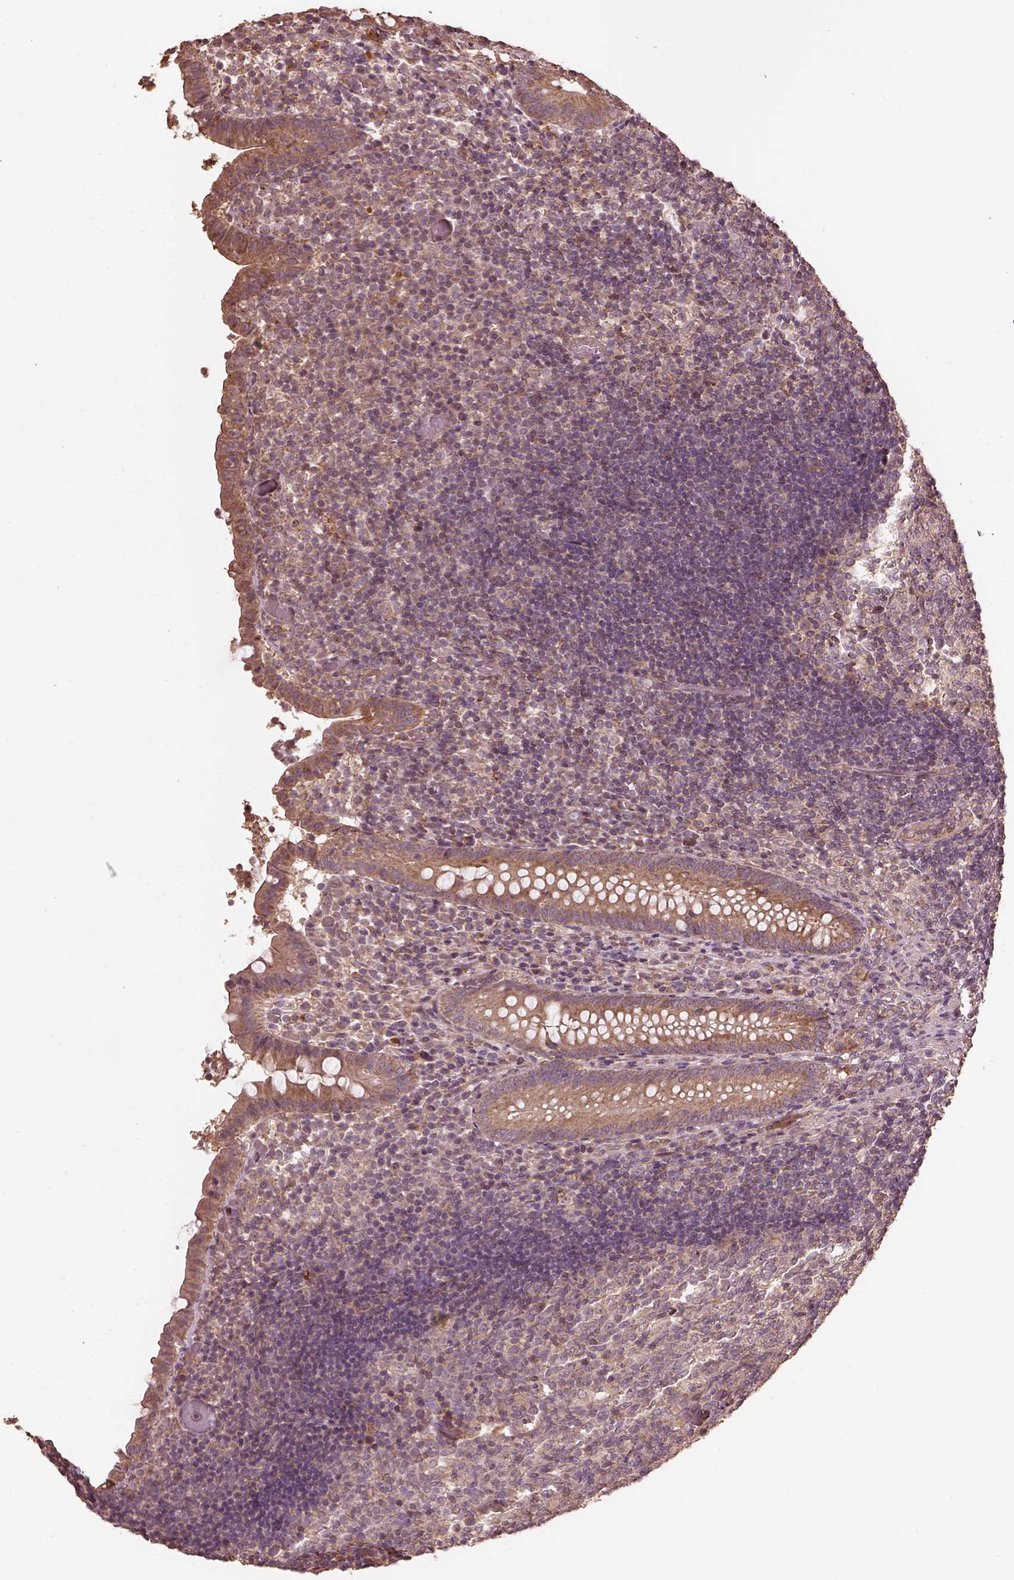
{"staining": {"intensity": "moderate", "quantity": ">75%", "location": "cytoplasmic/membranous"}, "tissue": "appendix", "cell_type": "Glandular cells", "image_type": "normal", "snomed": [{"axis": "morphology", "description": "Normal tissue, NOS"}, {"axis": "topography", "description": "Appendix"}], "caption": "Brown immunohistochemical staining in unremarkable human appendix shows moderate cytoplasmic/membranous staining in approximately >75% of glandular cells.", "gene": "METTL4", "patient": {"sex": "female", "age": 32}}